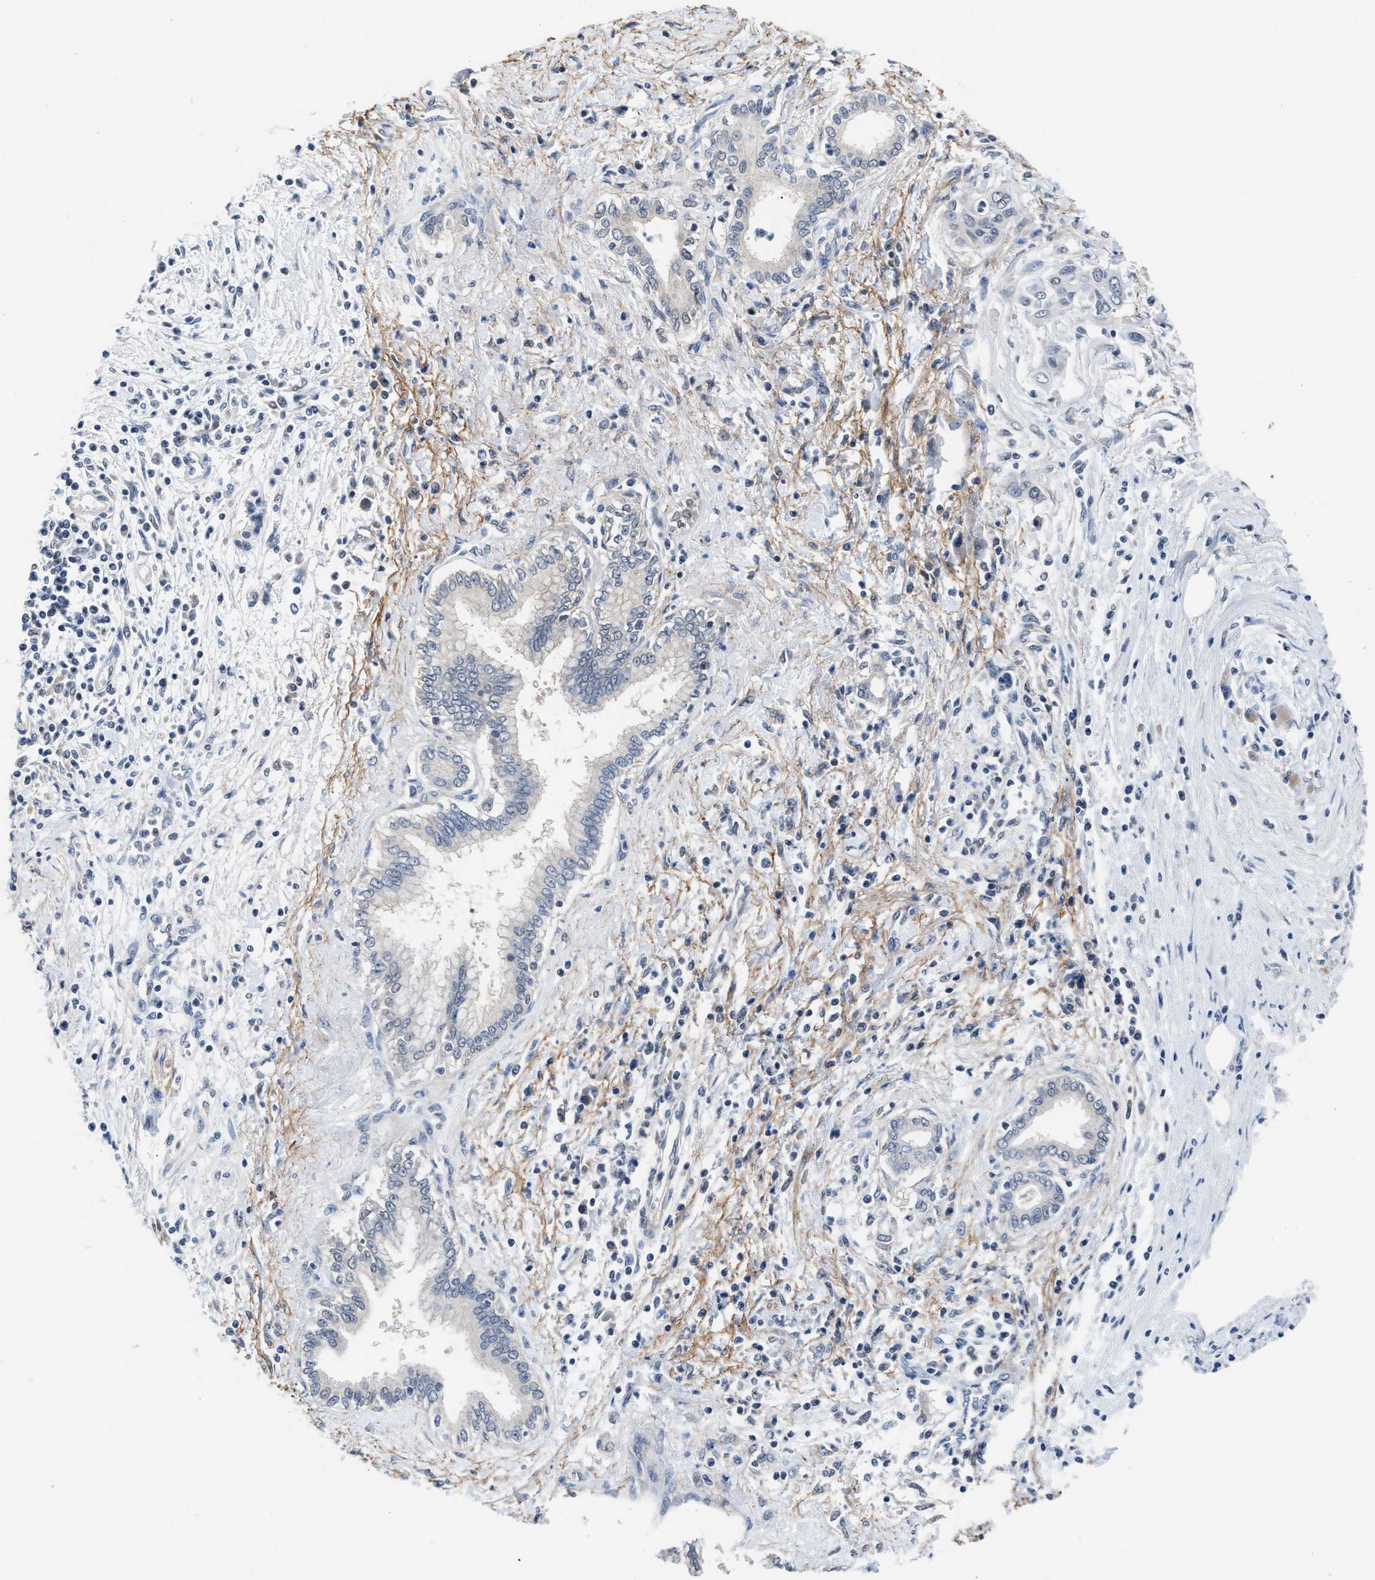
{"staining": {"intensity": "negative", "quantity": "none", "location": "none"}, "tissue": "pancreatic cancer", "cell_type": "Tumor cells", "image_type": "cancer", "snomed": [{"axis": "morphology", "description": "Adenocarcinoma, NOS"}, {"axis": "topography", "description": "Pancreas"}], "caption": "Pancreatic adenocarcinoma stained for a protein using immunohistochemistry demonstrates no expression tumor cells.", "gene": "MYH3", "patient": {"sex": "male", "age": 58}}